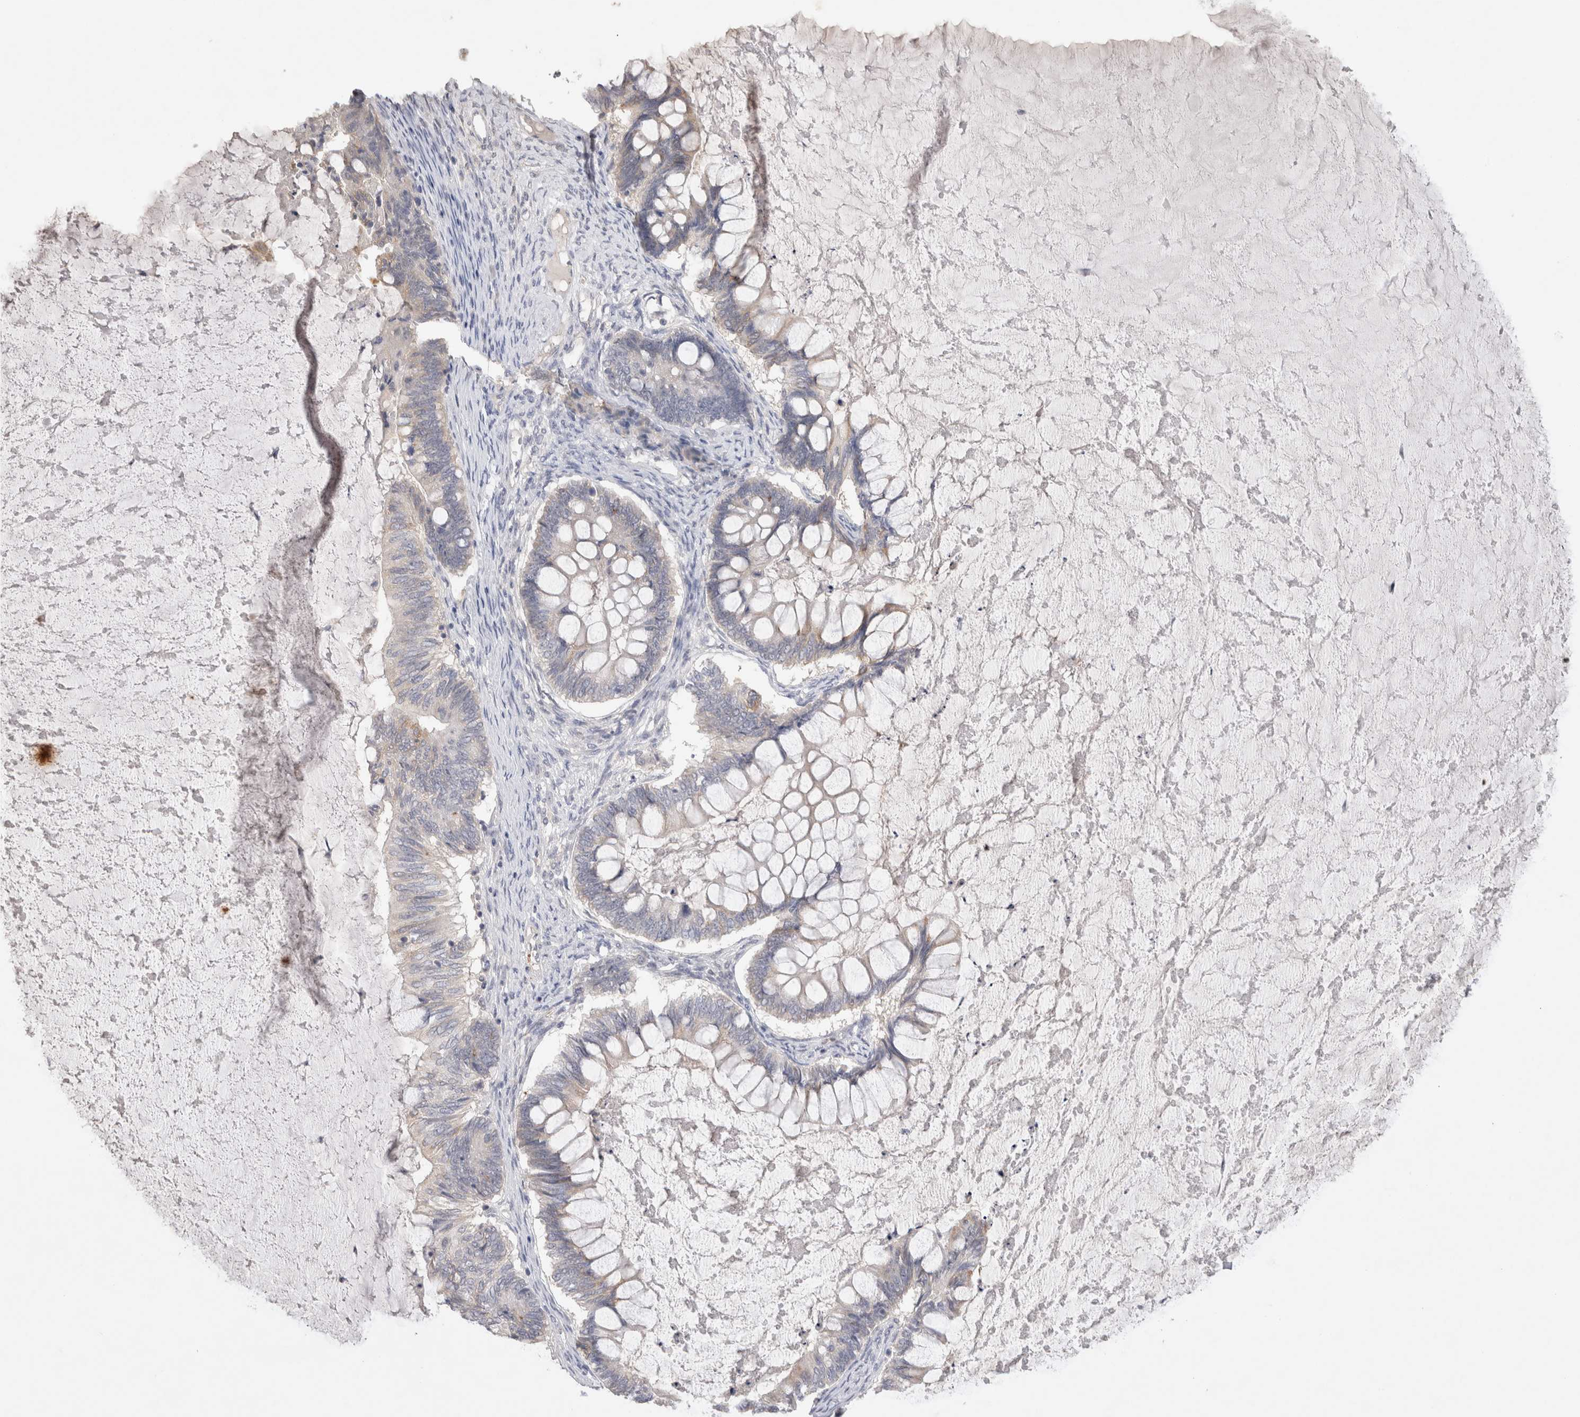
{"staining": {"intensity": "negative", "quantity": "none", "location": "none"}, "tissue": "ovarian cancer", "cell_type": "Tumor cells", "image_type": "cancer", "snomed": [{"axis": "morphology", "description": "Cystadenocarcinoma, mucinous, NOS"}, {"axis": "topography", "description": "Ovary"}], "caption": "Protein analysis of ovarian cancer shows no significant expression in tumor cells.", "gene": "GAS1", "patient": {"sex": "female", "age": 61}}